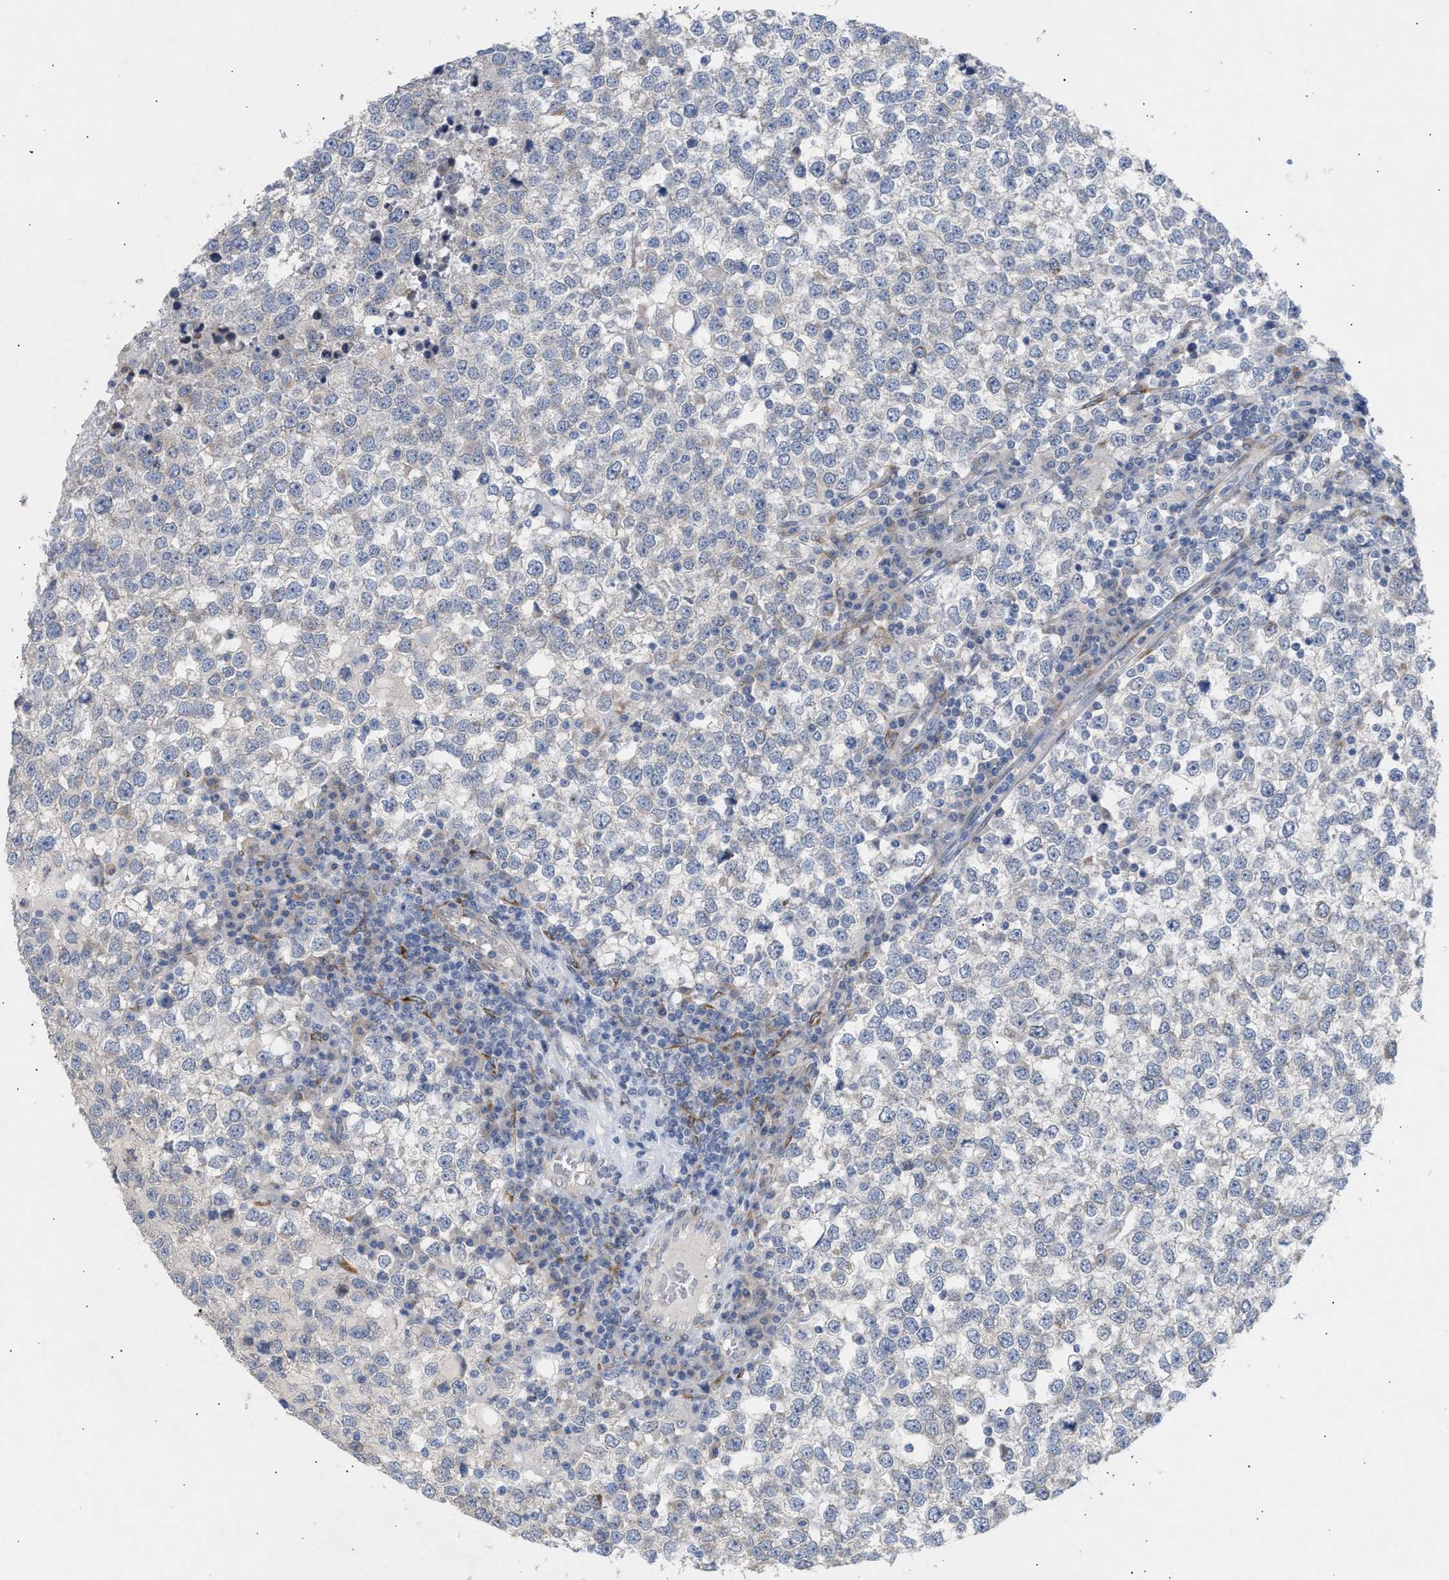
{"staining": {"intensity": "negative", "quantity": "none", "location": "none"}, "tissue": "testis cancer", "cell_type": "Tumor cells", "image_type": "cancer", "snomed": [{"axis": "morphology", "description": "Seminoma, NOS"}, {"axis": "topography", "description": "Testis"}], "caption": "A micrograph of human seminoma (testis) is negative for staining in tumor cells.", "gene": "SELENOM", "patient": {"sex": "male", "age": 65}}